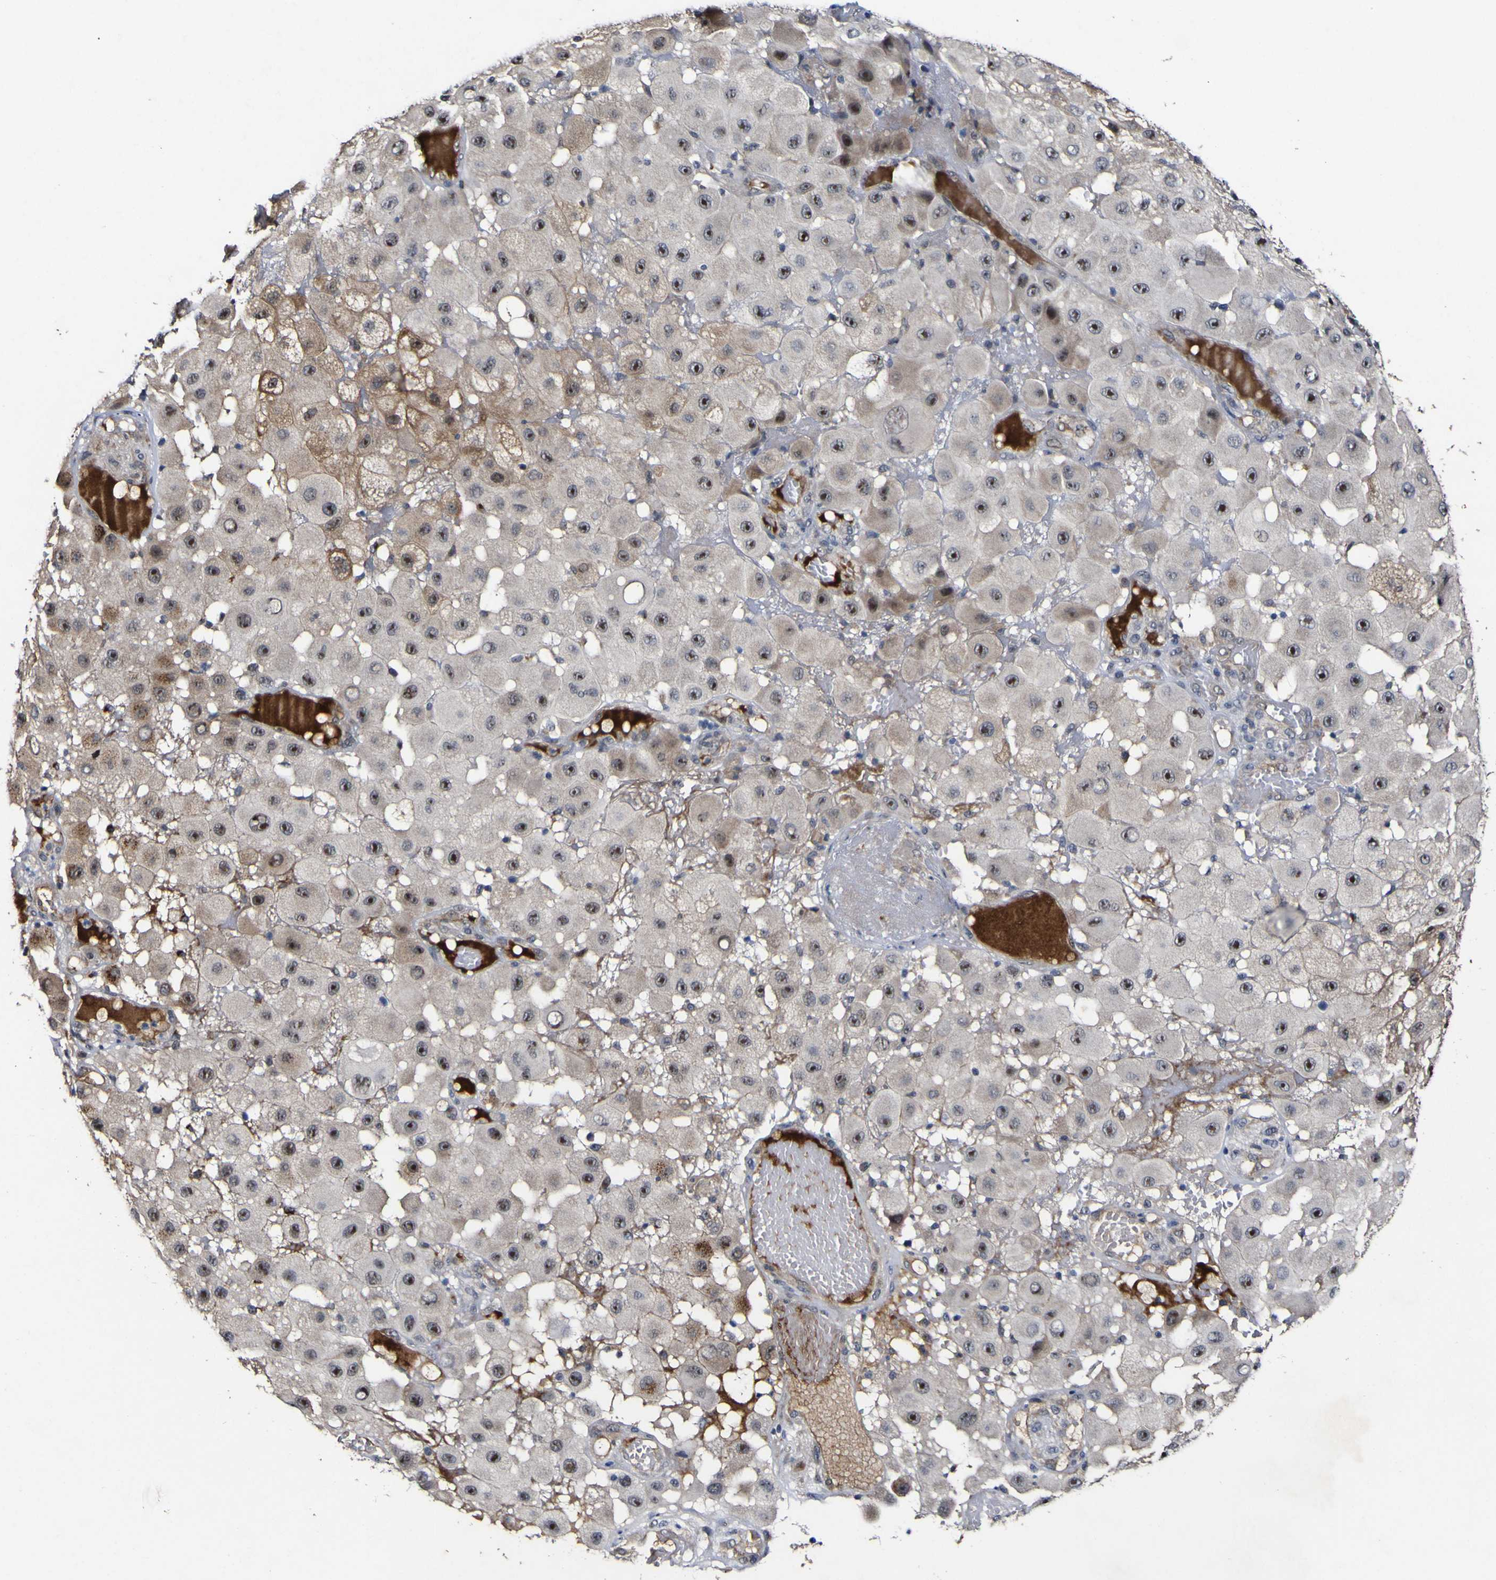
{"staining": {"intensity": "strong", "quantity": "25%-75%", "location": "nuclear"}, "tissue": "melanoma", "cell_type": "Tumor cells", "image_type": "cancer", "snomed": [{"axis": "morphology", "description": "Malignant melanoma, NOS"}, {"axis": "topography", "description": "Skin"}], "caption": "Tumor cells display strong nuclear staining in approximately 25%-75% of cells in melanoma. (DAB (3,3'-diaminobenzidine) = brown stain, brightfield microscopy at high magnification).", "gene": "CCL2", "patient": {"sex": "female", "age": 81}}